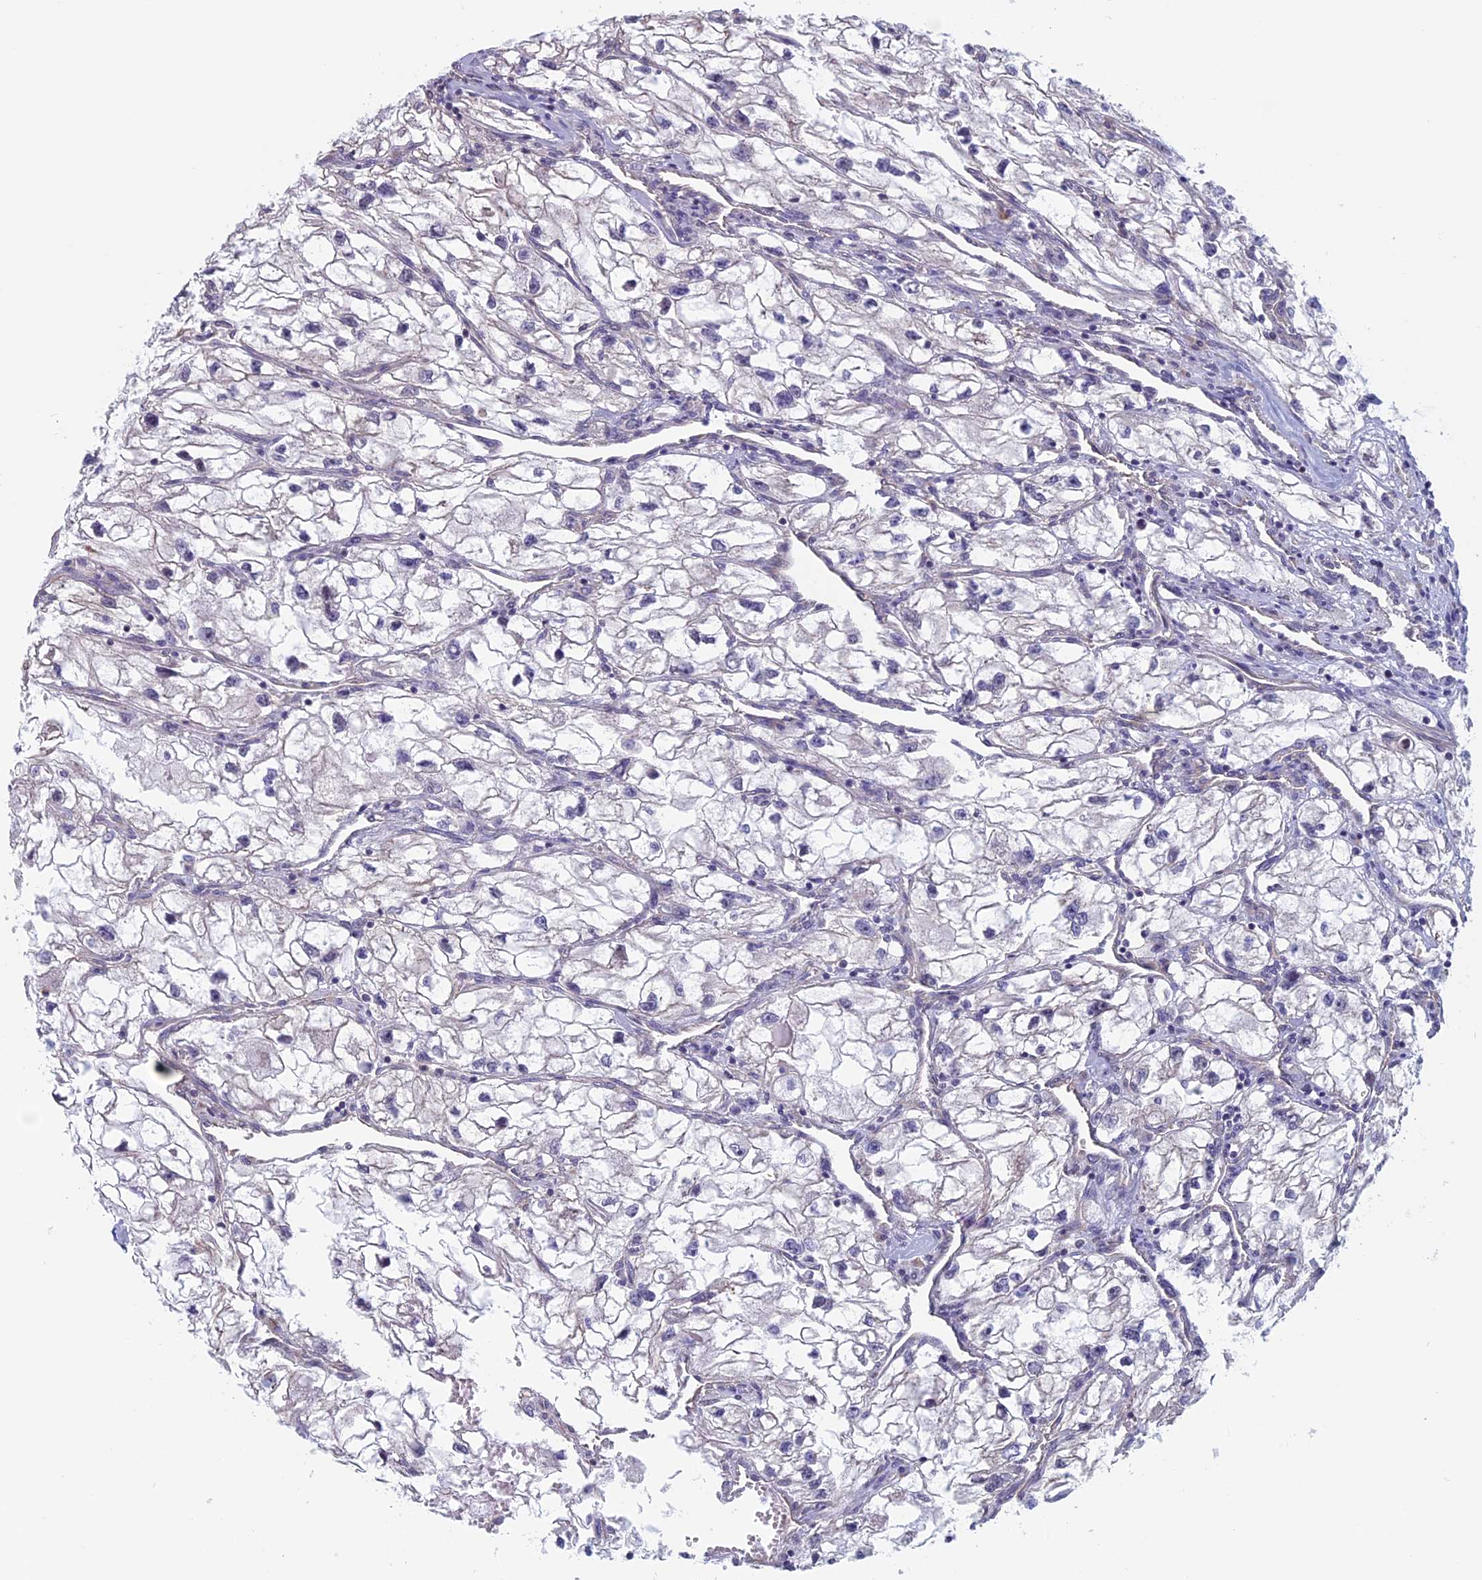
{"staining": {"intensity": "negative", "quantity": "none", "location": "none"}, "tissue": "renal cancer", "cell_type": "Tumor cells", "image_type": "cancer", "snomed": [{"axis": "morphology", "description": "Adenocarcinoma, NOS"}, {"axis": "topography", "description": "Kidney"}], "caption": "A histopathology image of renal cancer (adenocarcinoma) stained for a protein exhibits no brown staining in tumor cells.", "gene": "SLC1A6", "patient": {"sex": "female", "age": 70}}